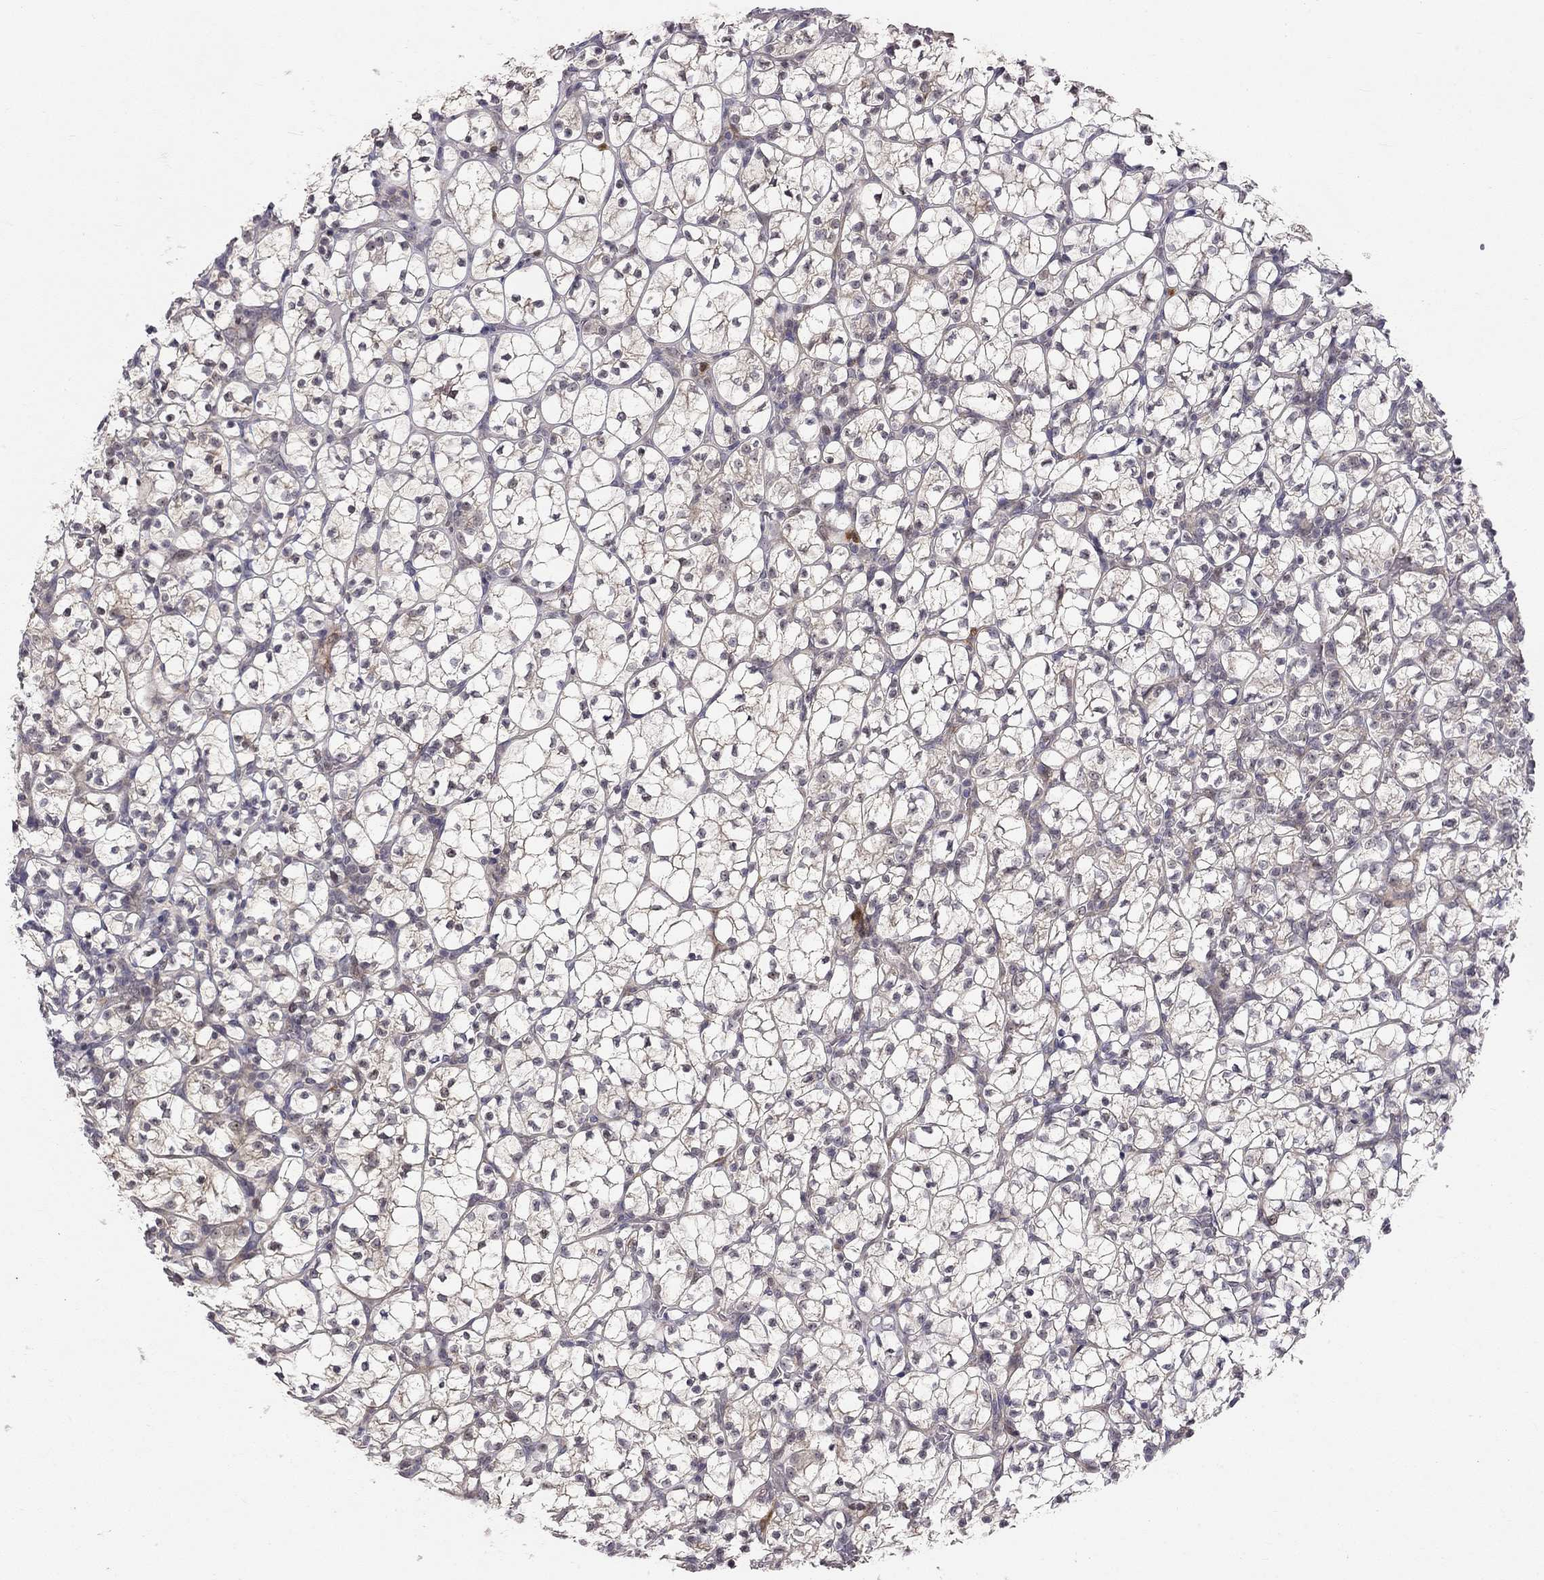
{"staining": {"intensity": "negative", "quantity": "none", "location": "none"}, "tissue": "renal cancer", "cell_type": "Tumor cells", "image_type": "cancer", "snomed": [{"axis": "morphology", "description": "Adenocarcinoma, NOS"}, {"axis": "topography", "description": "Kidney"}], "caption": "A micrograph of renal cancer stained for a protein shows no brown staining in tumor cells. Brightfield microscopy of immunohistochemistry stained with DAB (3,3'-diaminobenzidine) (brown) and hematoxylin (blue), captured at high magnification.", "gene": "STXBP6", "patient": {"sex": "female", "age": 89}}